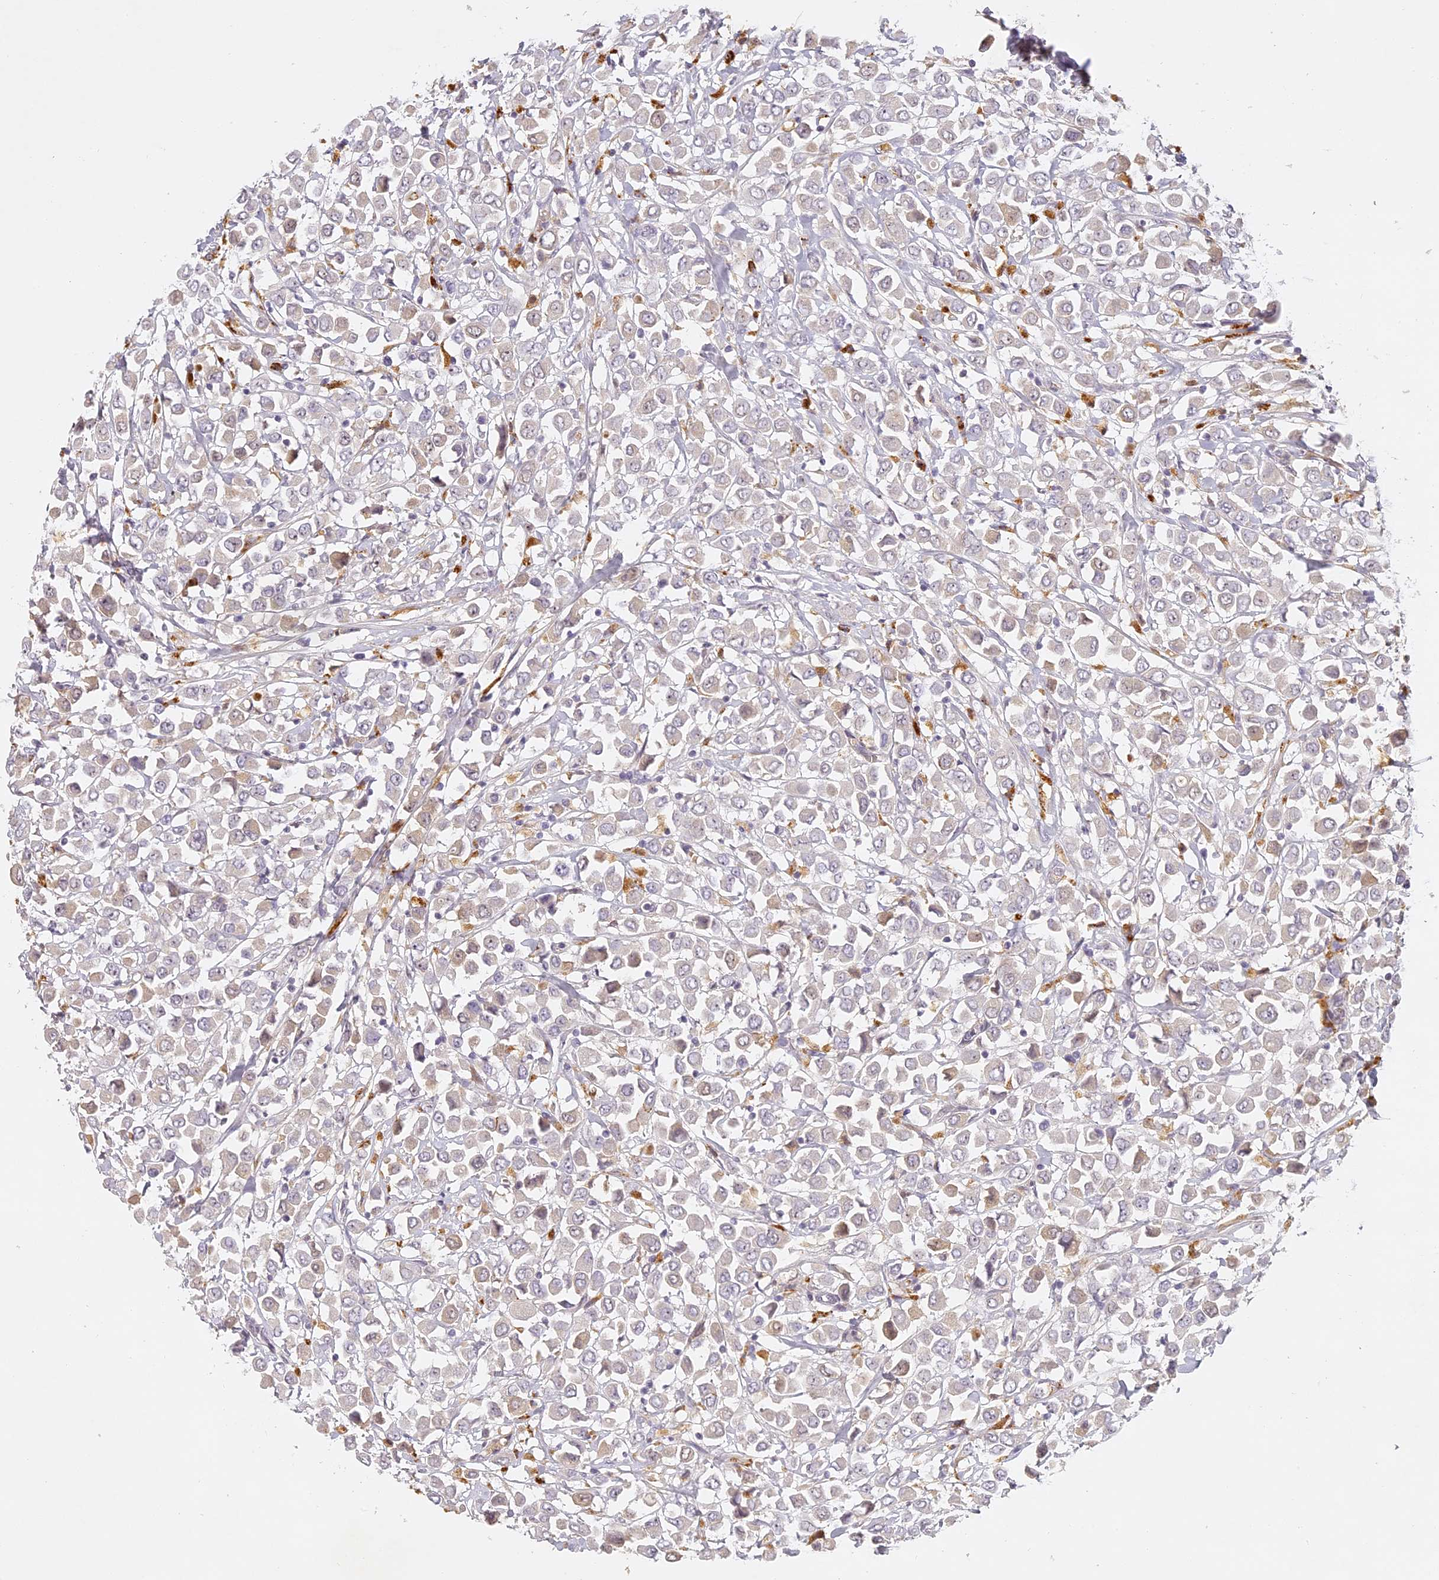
{"staining": {"intensity": "negative", "quantity": "none", "location": "none"}, "tissue": "breast cancer", "cell_type": "Tumor cells", "image_type": "cancer", "snomed": [{"axis": "morphology", "description": "Duct carcinoma"}, {"axis": "topography", "description": "Breast"}], "caption": "This is a micrograph of IHC staining of breast cancer, which shows no positivity in tumor cells.", "gene": "ELL3", "patient": {"sex": "female", "age": 61}}